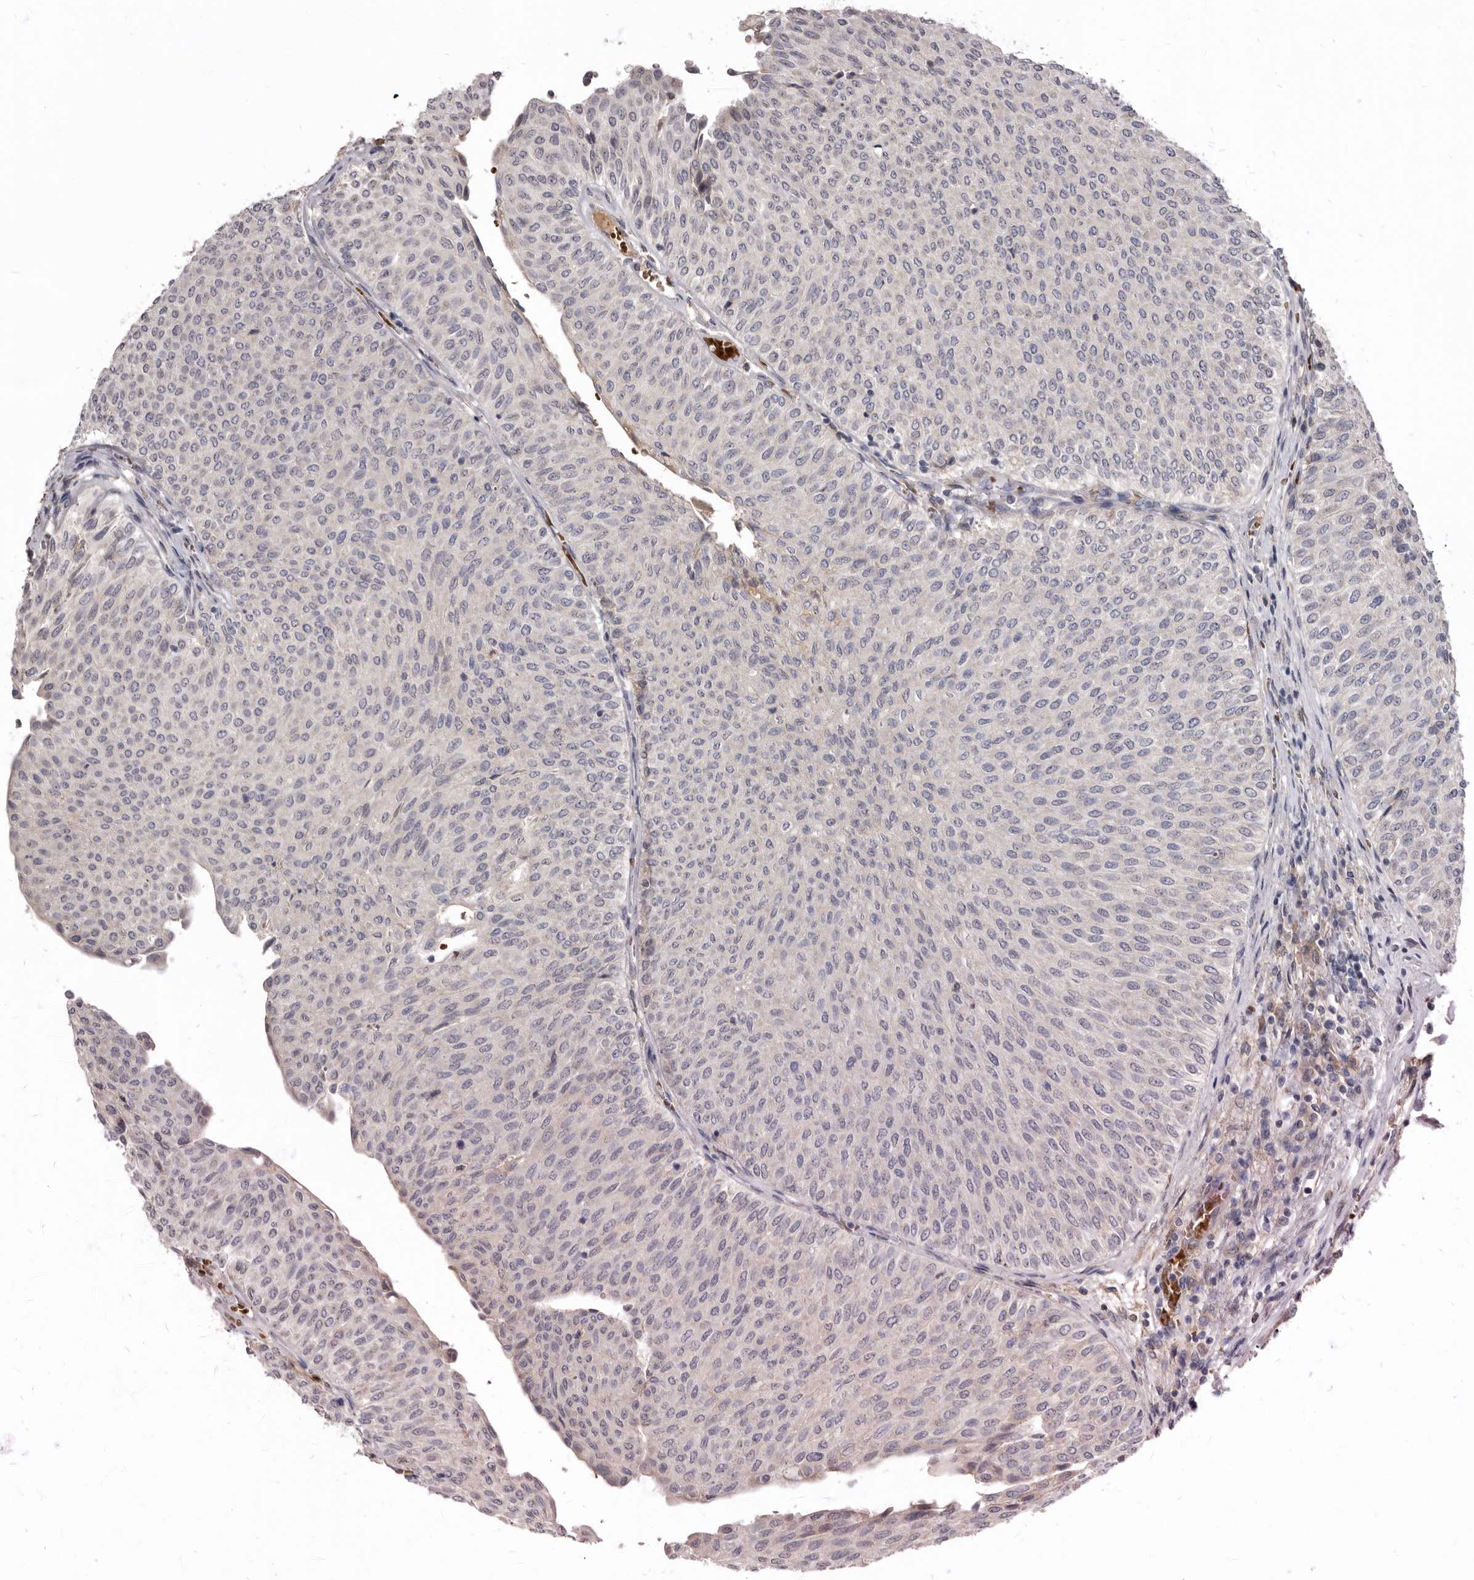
{"staining": {"intensity": "negative", "quantity": "none", "location": "none"}, "tissue": "urothelial cancer", "cell_type": "Tumor cells", "image_type": "cancer", "snomed": [{"axis": "morphology", "description": "Urothelial carcinoma, Low grade"}, {"axis": "topography", "description": "Urinary bladder"}], "caption": "The immunohistochemistry micrograph has no significant staining in tumor cells of urothelial cancer tissue.", "gene": "NENF", "patient": {"sex": "male", "age": 78}}